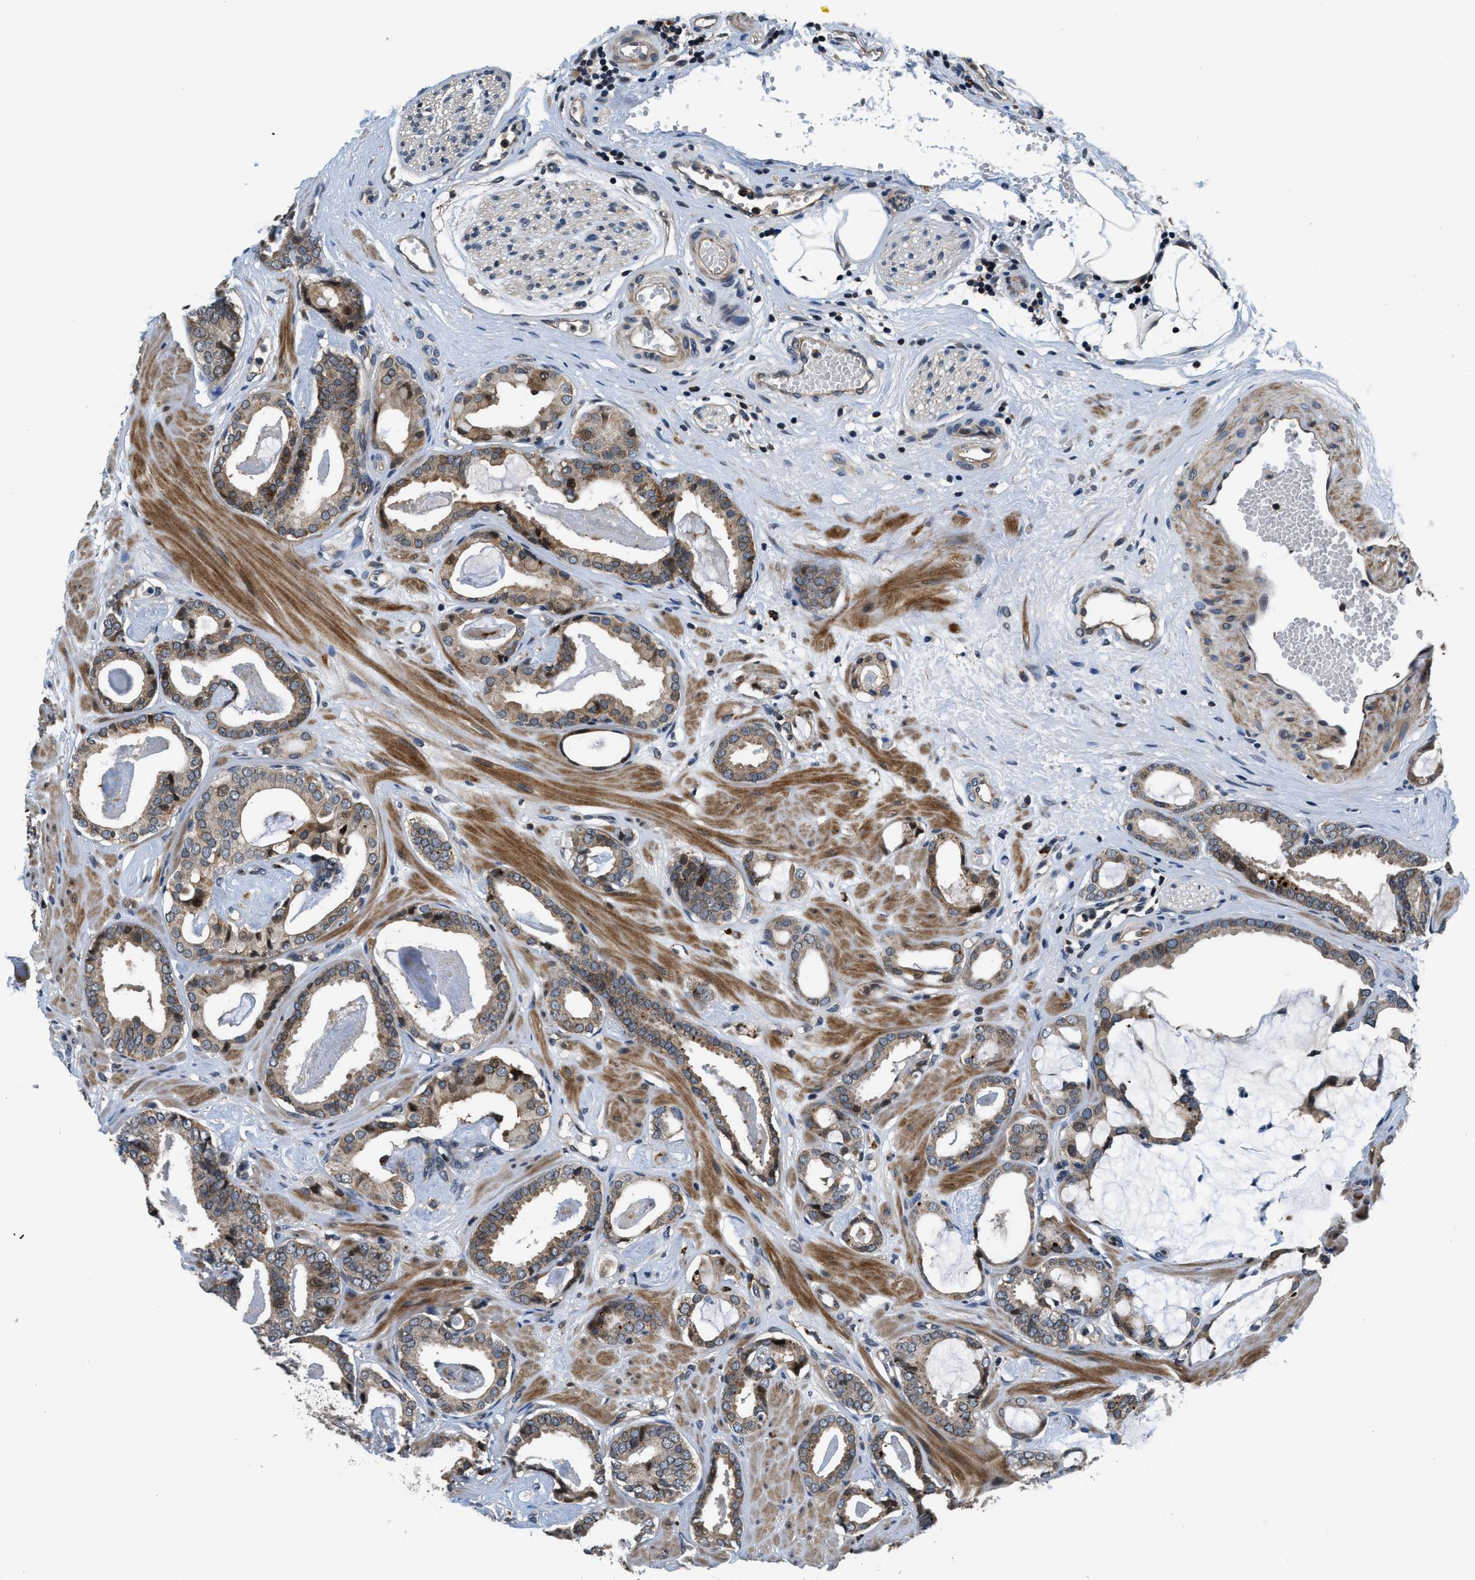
{"staining": {"intensity": "moderate", "quantity": ">75%", "location": "cytoplasmic/membranous"}, "tissue": "prostate cancer", "cell_type": "Tumor cells", "image_type": "cancer", "snomed": [{"axis": "morphology", "description": "Adenocarcinoma, Low grade"}, {"axis": "topography", "description": "Prostate"}], "caption": "Tumor cells display moderate cytoplasmic/membranous expression in about >75% of cells in low-grade adenocarcinoma (prostate).", "gene": "CTBS", "patient": {"sex": "male", "age": 53}}